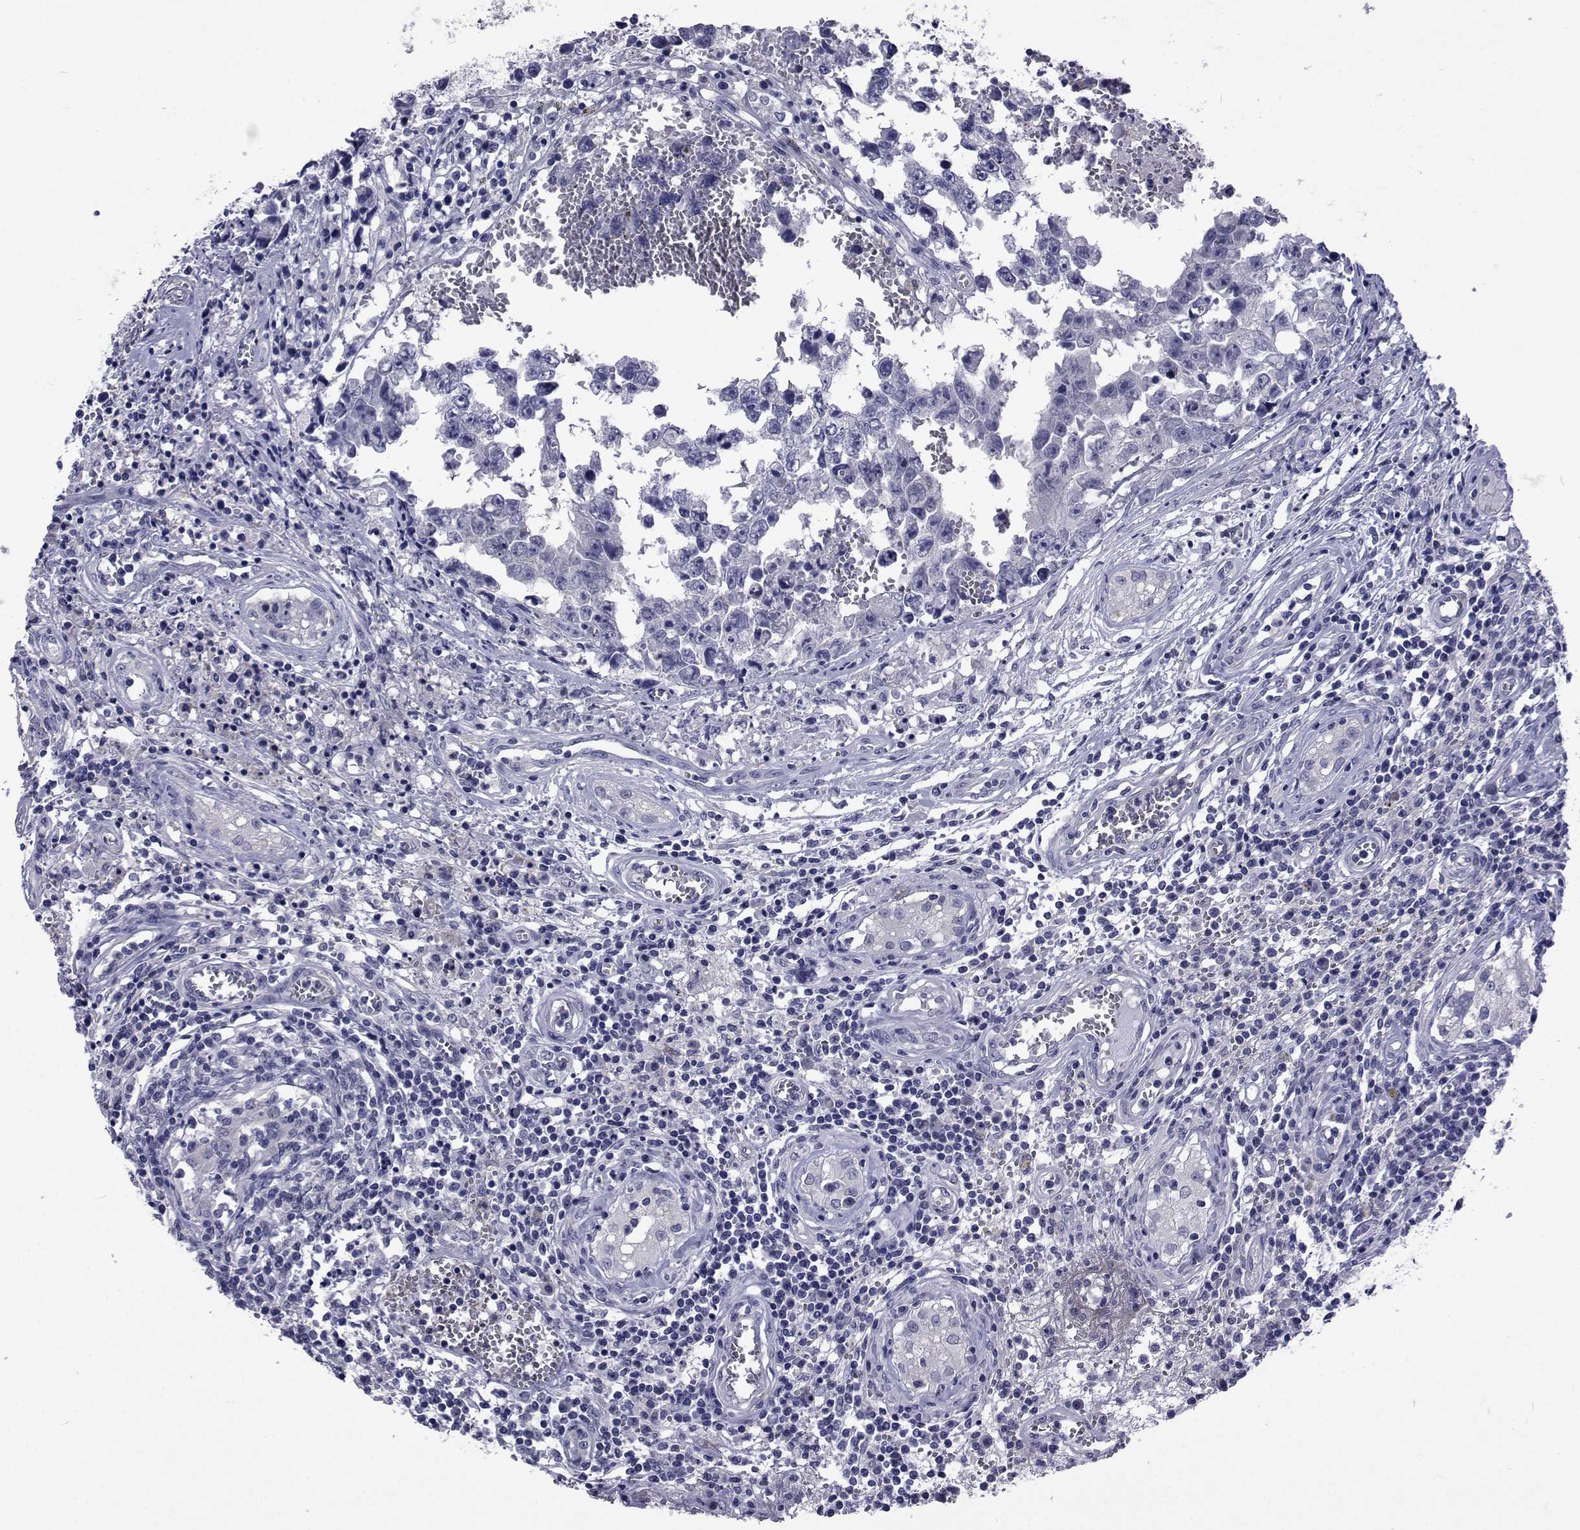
{"staining": {"intensity": "negative", "quantity": "none", "location": "none"}, "tissue": "testis cancer", "cell_type": "Tumor cells", "image_type": "cancer", "snomed": [{"axis": "morphology", "description": "Carcinoma, Embryonal, NOS"}, {"axis": "topography", "description": "Testis"}], "caption": "Tumor cells are negative for protein expression in human testis embryonal carcinoma.", "gene": "SEMA5B", "patient": {"sex": "male", "age": 36}}